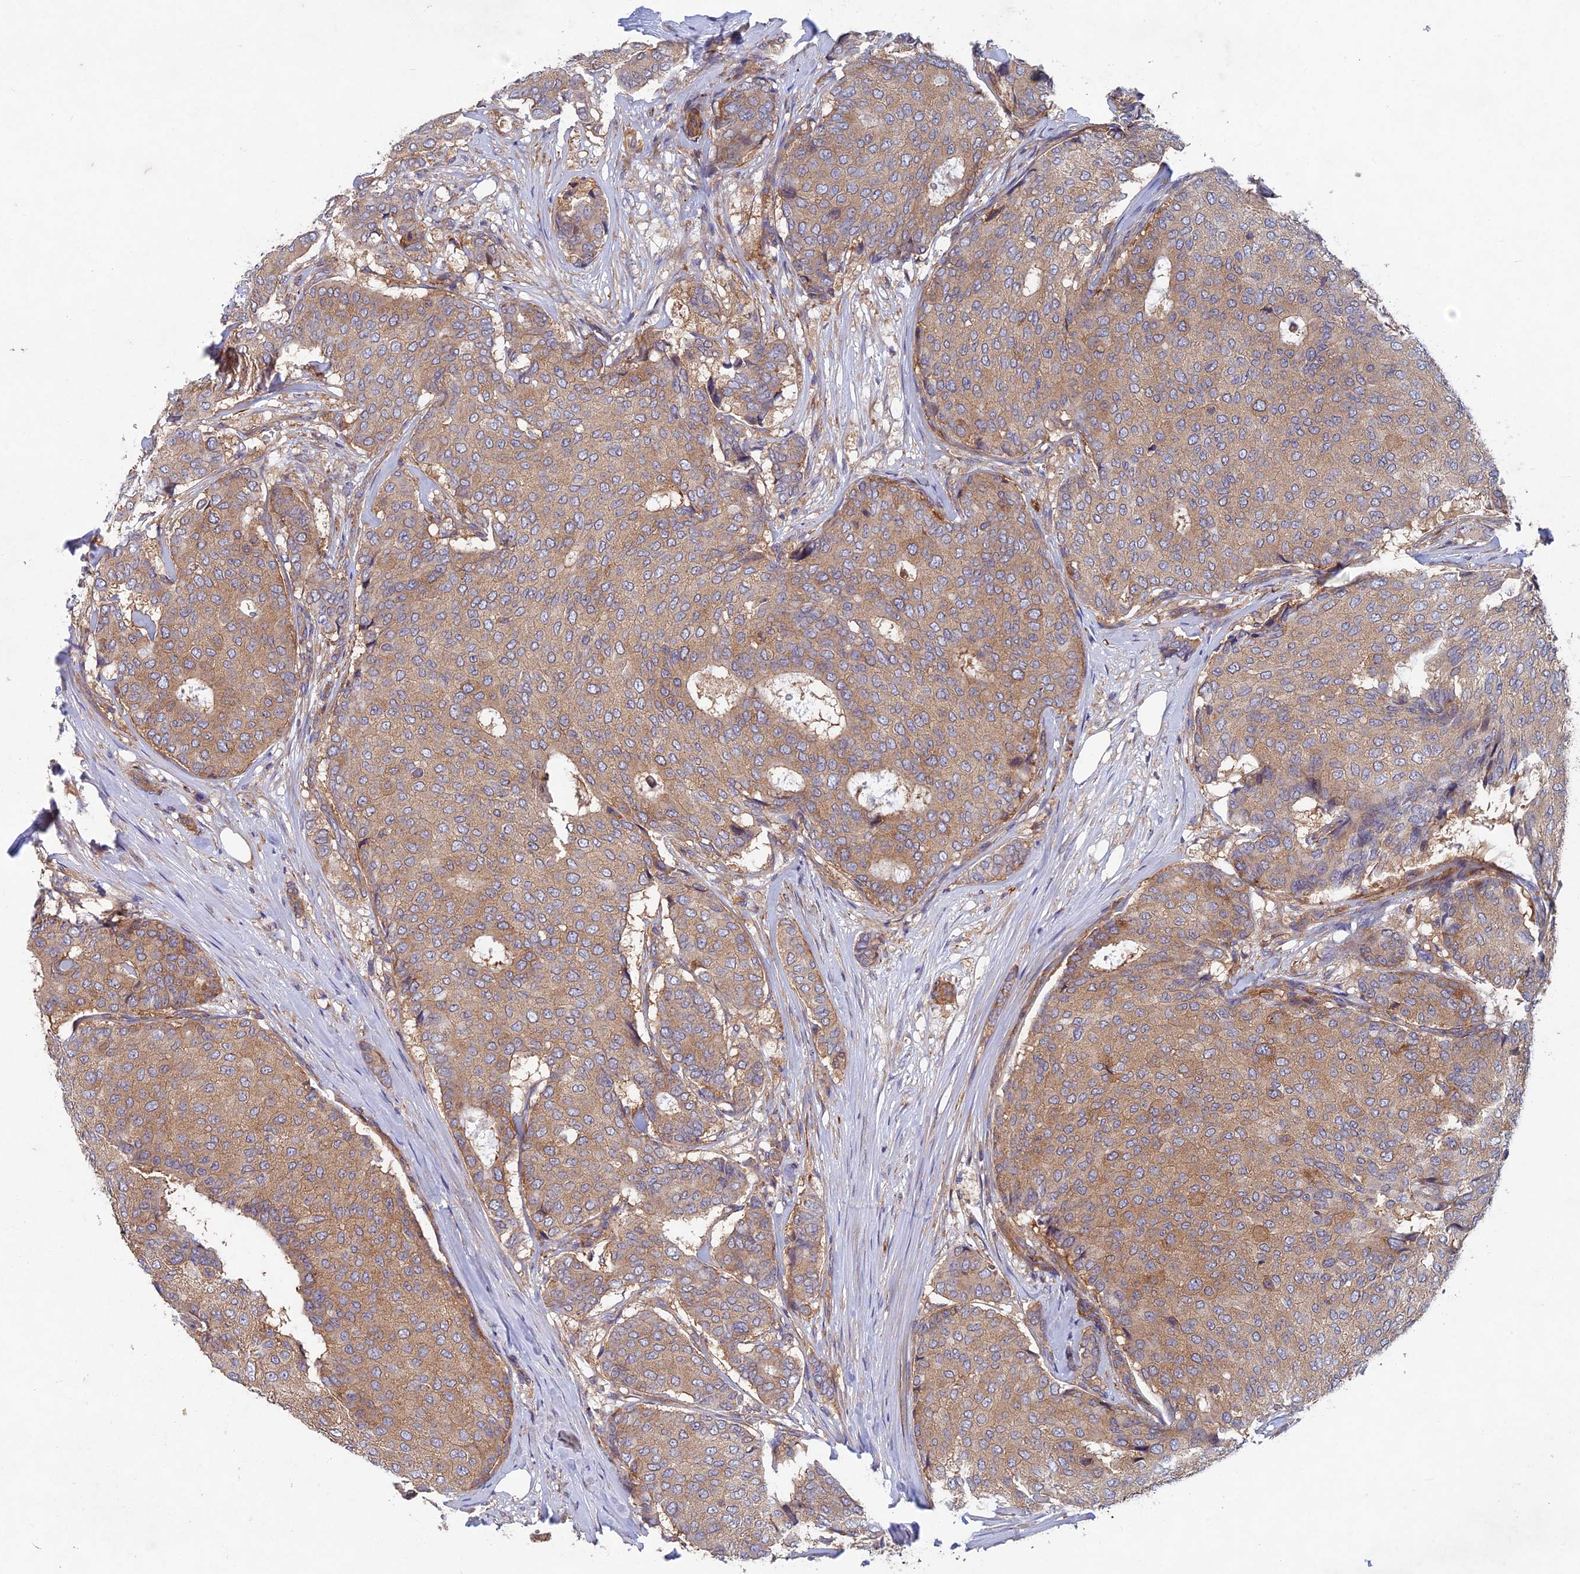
{"staining": {"intensity": "weak", "quantity": ">75%", "location": "cytoplasmic/membranous"}, "tissue": "breast cancer", "cell_type": "Tumor cells", "image_type": "cancer", "snomed": [{"axis": "morphology", "description": "Duct carcinoma"}, {"axis": "topography", "description": "Breast"}], "caption": "DAB immunohistochemical staining of human breast cancer (intraductal carcinoma) demonstrates weak cytoplasmic/membranous protein positivity in about >75% of tumor cells. Nuclei are stained in blue.", "gene": "NCAPG", "patient": {"sex": "female", "age": 75}}